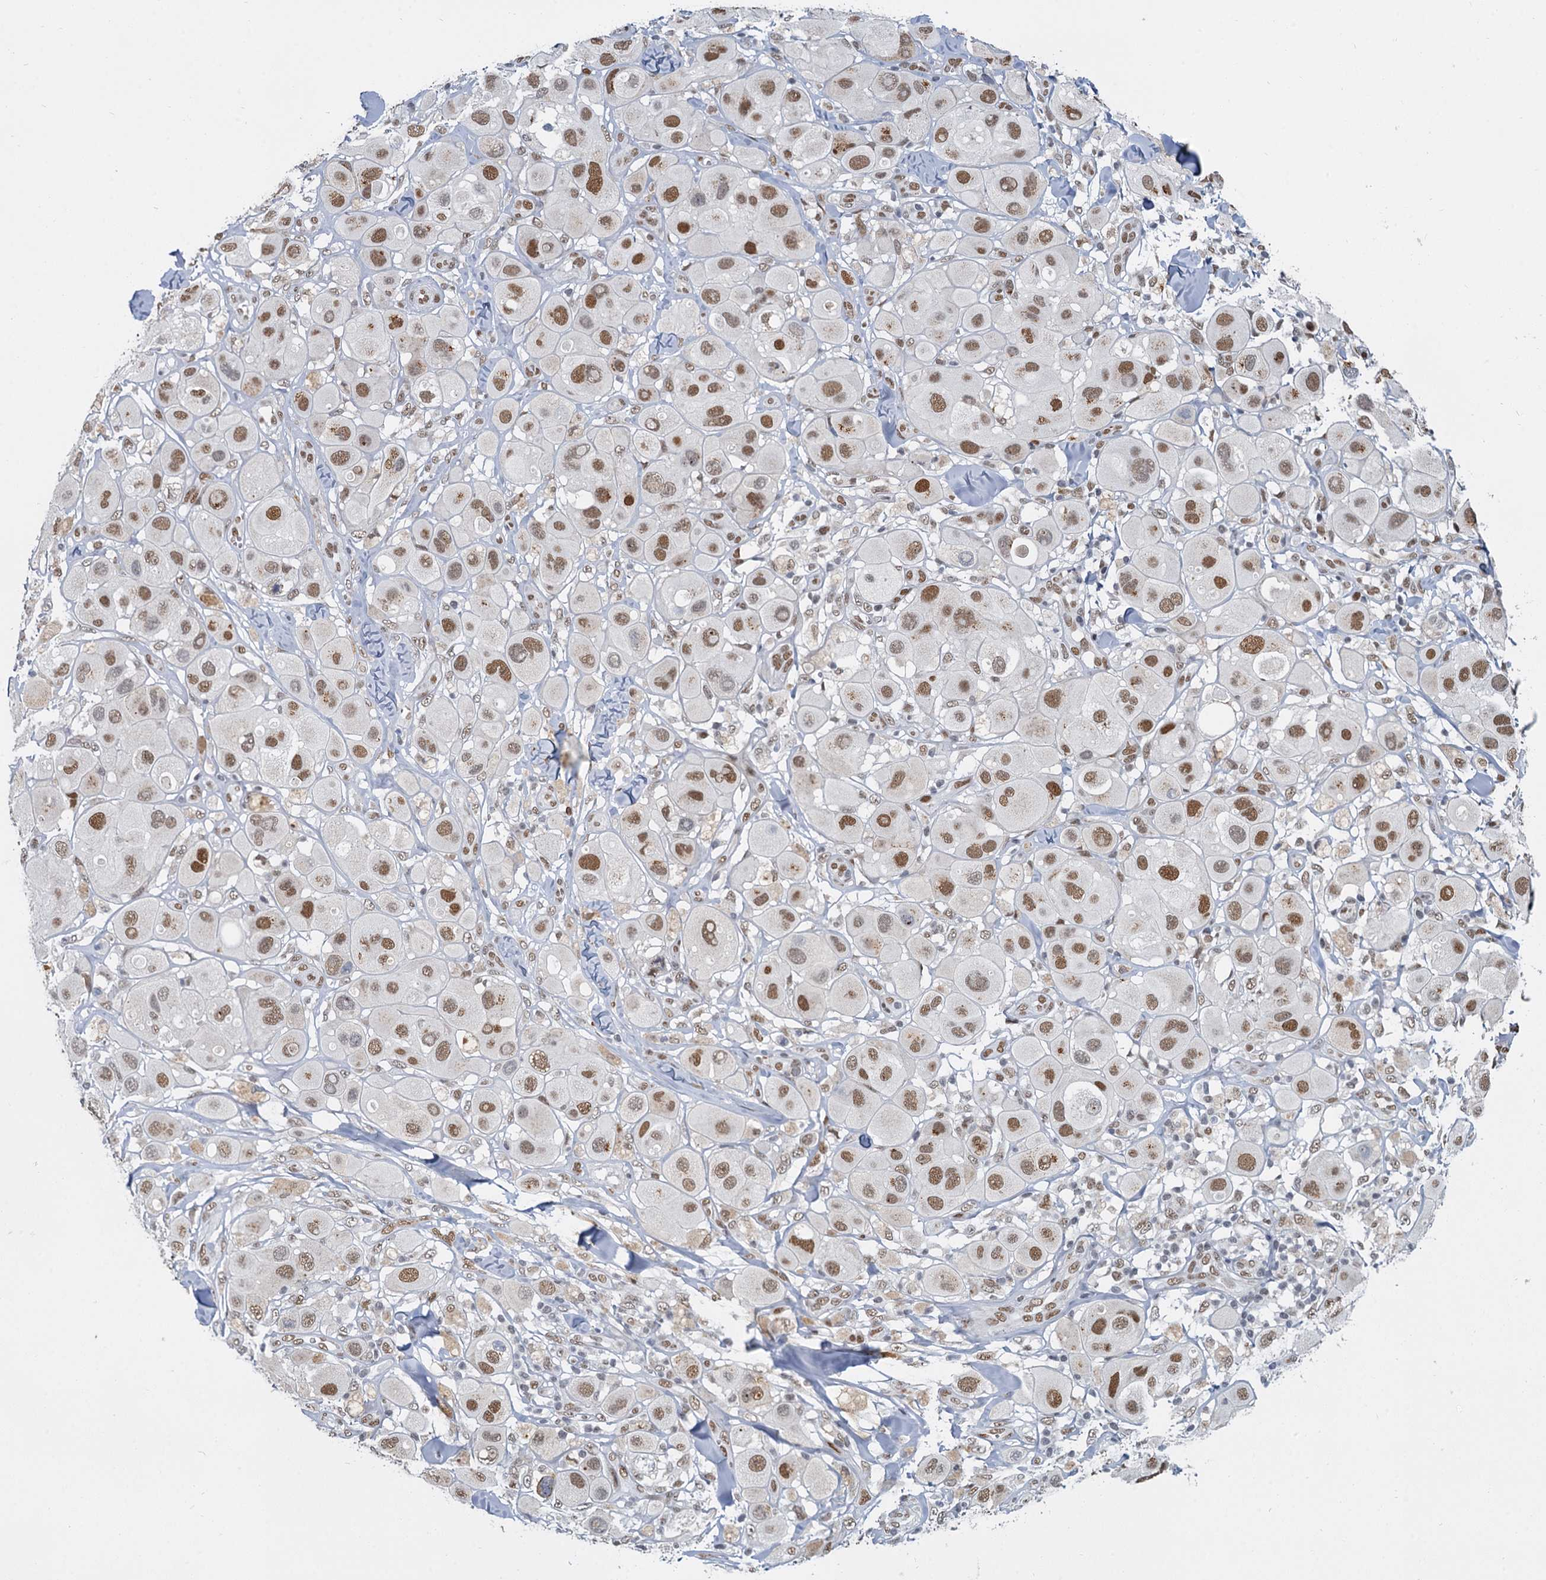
{"staining": {"intensity": "moderate", "quantity": ">75%", "location": "nuclear"}, "tissue": "melanoma", "cell_type": "Tumor cells", "image_type": "cancer", "snomed": [{"axis": "morphology", "description": "Malignant melanoma, Metastatic site"}, {"axis": "topography", "description": "Skin"}], "caption": "Tumor cells reveal moderate nuclear expression in about >75% of cells in melanoma. (DAB = brown stain, brightfield microscopy at high magnification).", "gene": "RPRD1A", "patient": {"sex": "male", "age": 41}}